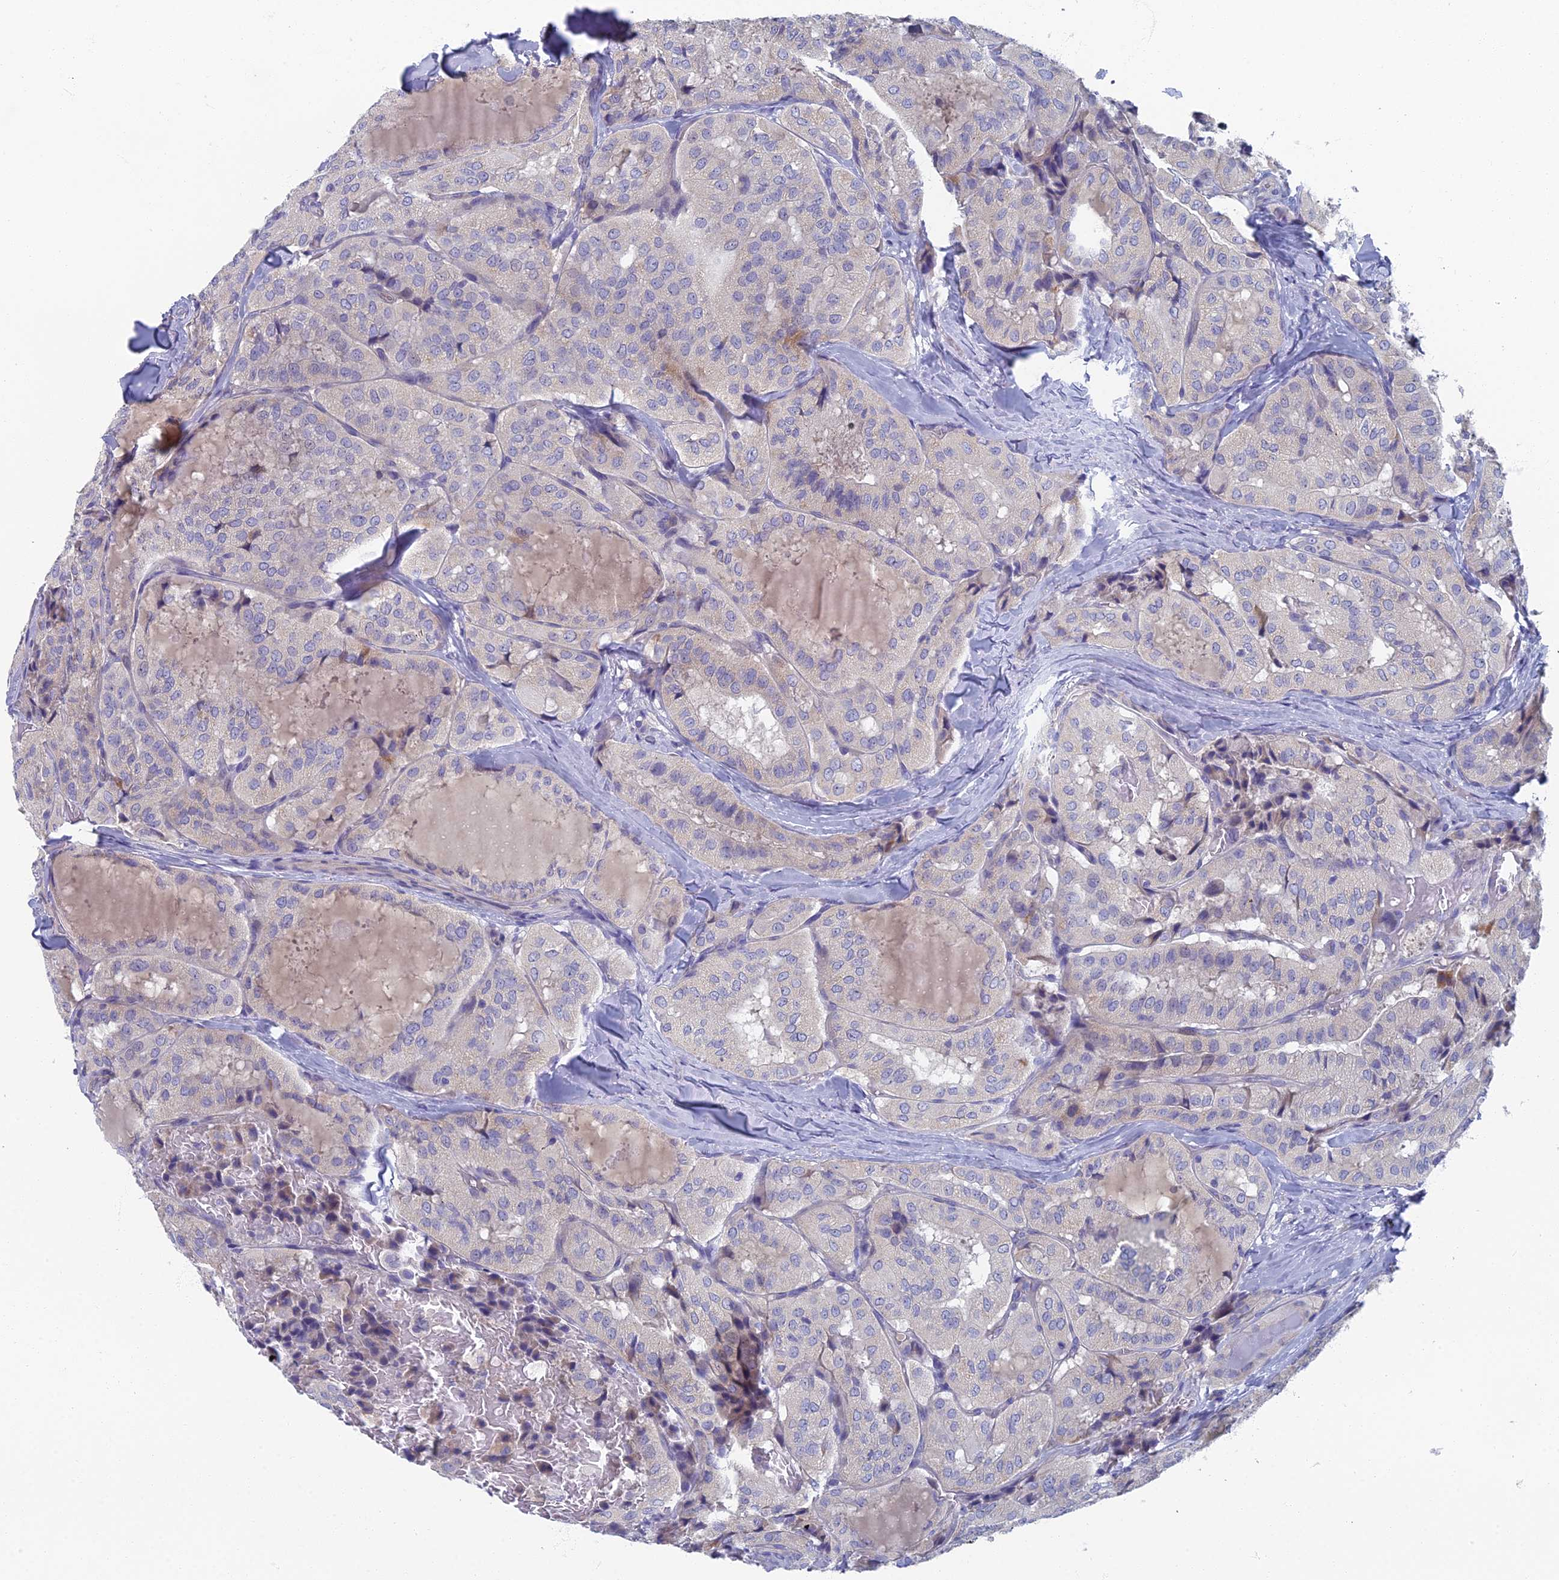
{"staining": {"intensity": "negative", "quantity": "none", "location": "none"}, "tissue": "thyroid cancer", "cell_type": "Tumor cells", "image_type": "cancer", "snomed": [{"axis": "morphology", "description": "Normal tissue, NOS"}, {"axis": "morphology", "description": "Papillary adenocarcinoma, NOS"}, {"axis": "topography", "description": "Thyroid gland"}], "caption": "Human thyroid cancer (papillary adenocarcinoma) stained for a protein using IHC shows no staining in tumor cells.", "gene": "SPIN4", "patient": {"sex": "female", "age": 59}}